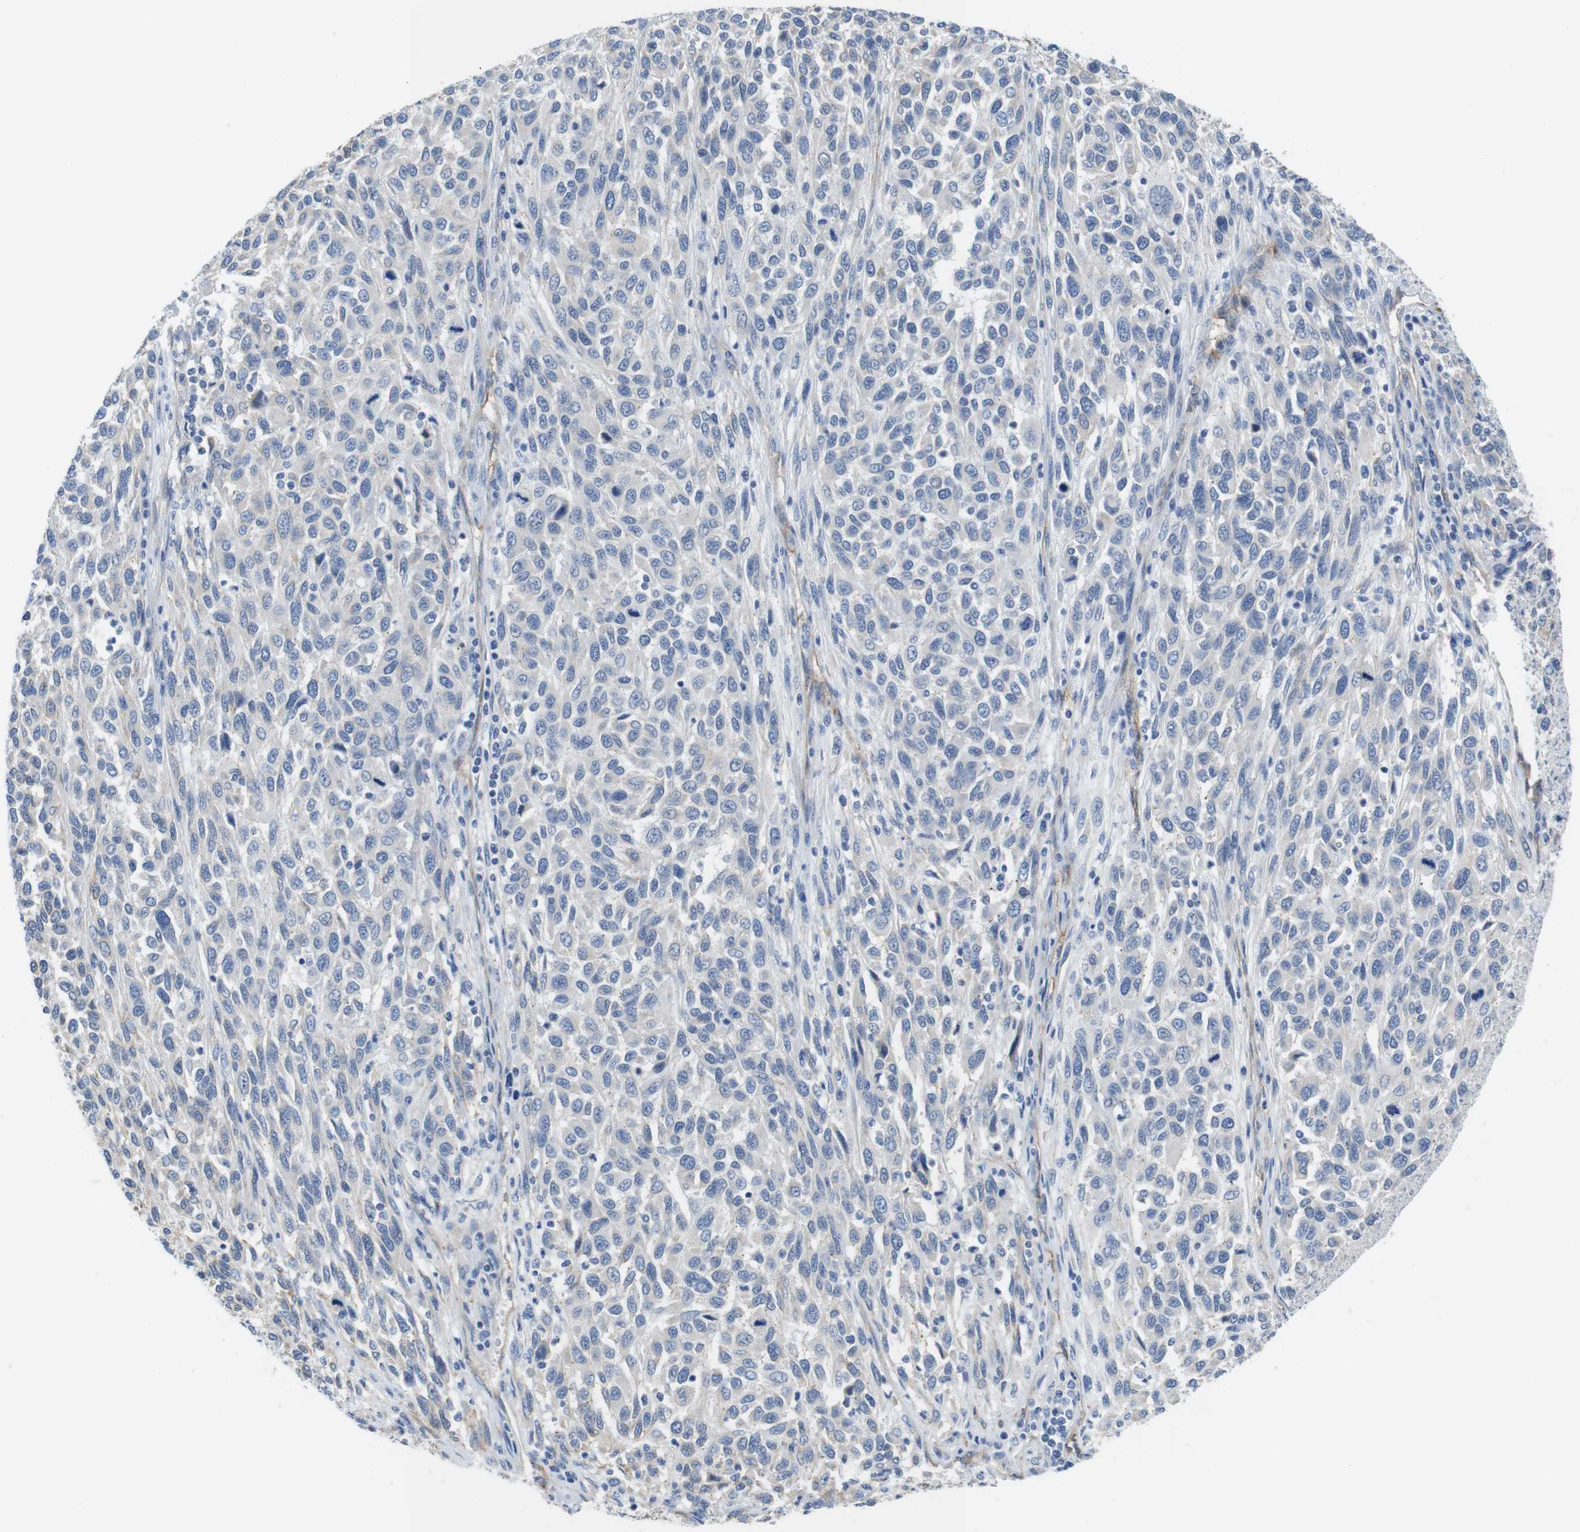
{"staining": {"intensity": "negative", "quantity": "none", "location": "none"}, "tissue": "melanoma", "cell_type": "Tumor cells", "image_type": "cancer", "snomed": [{"axis": "morphology", "description": "Malignant melanoma, Metastatic site"}, {"axis": "topography", "description": "Lymph node"}], "caption": "IHC histopathology image of neoplastic tissue: human melanoma stained with DAB demonstrates no significant protein positivity in tumor cells.", "gene": "CDH8", "patient": {"sex": "male", "age": 61}}